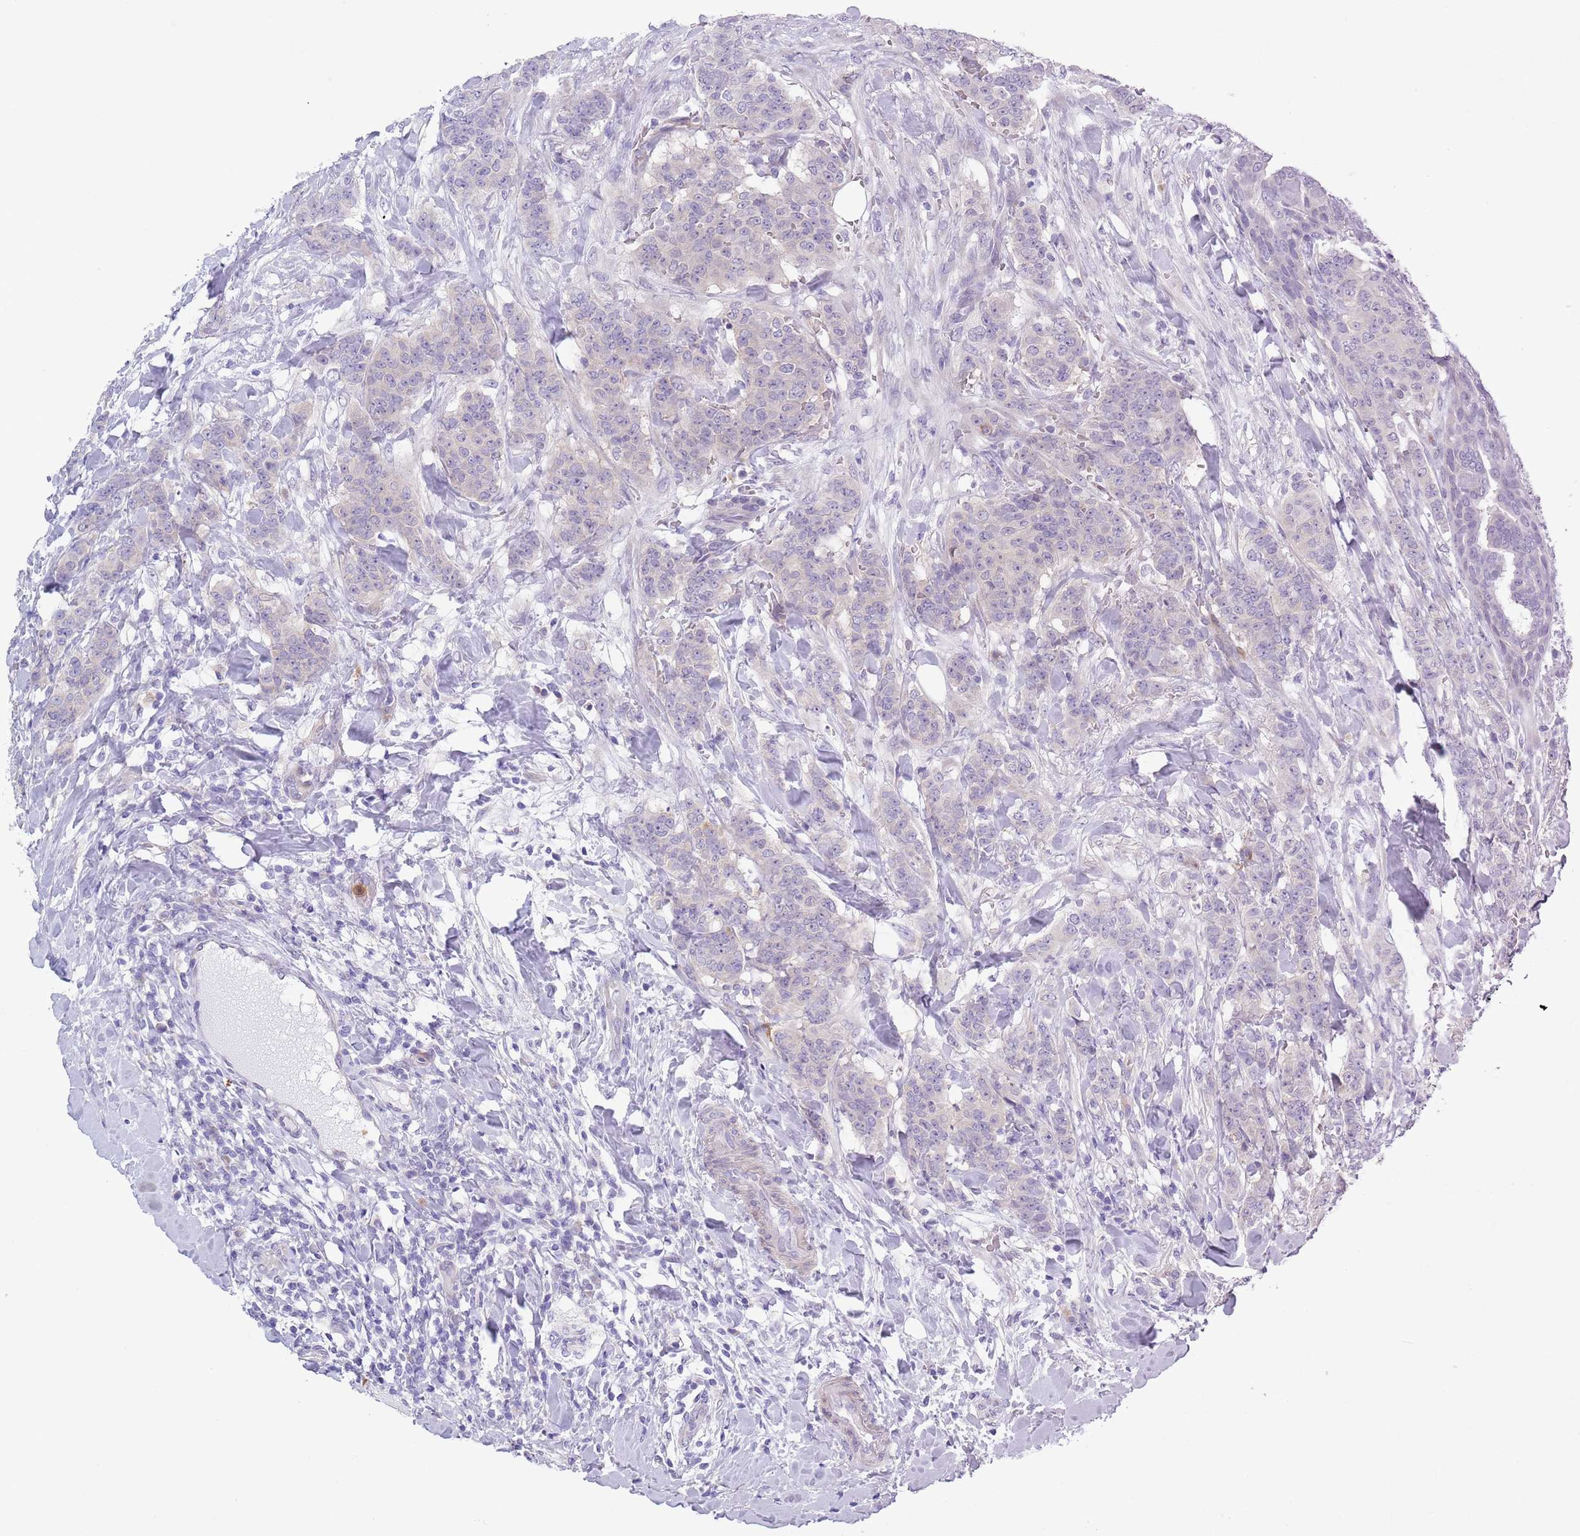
{"staining": {"intensity": "negative", "quantity": "none", "location": "none"}, "tissue": "breast cancer", "cell_type": "Tumor cells", "image_type": "cancer", "snomed": [{"axis": "morphology", "description": "Duct carcinoma"}, {"axis": "topography", "description": "Breast"}], "caption": "Micrograph shows no protein expression in tumor cells of breast intraductal carcinoma tissue.", "gene": "ZFP2", "patient": {"sex": "female", "age": 40}}